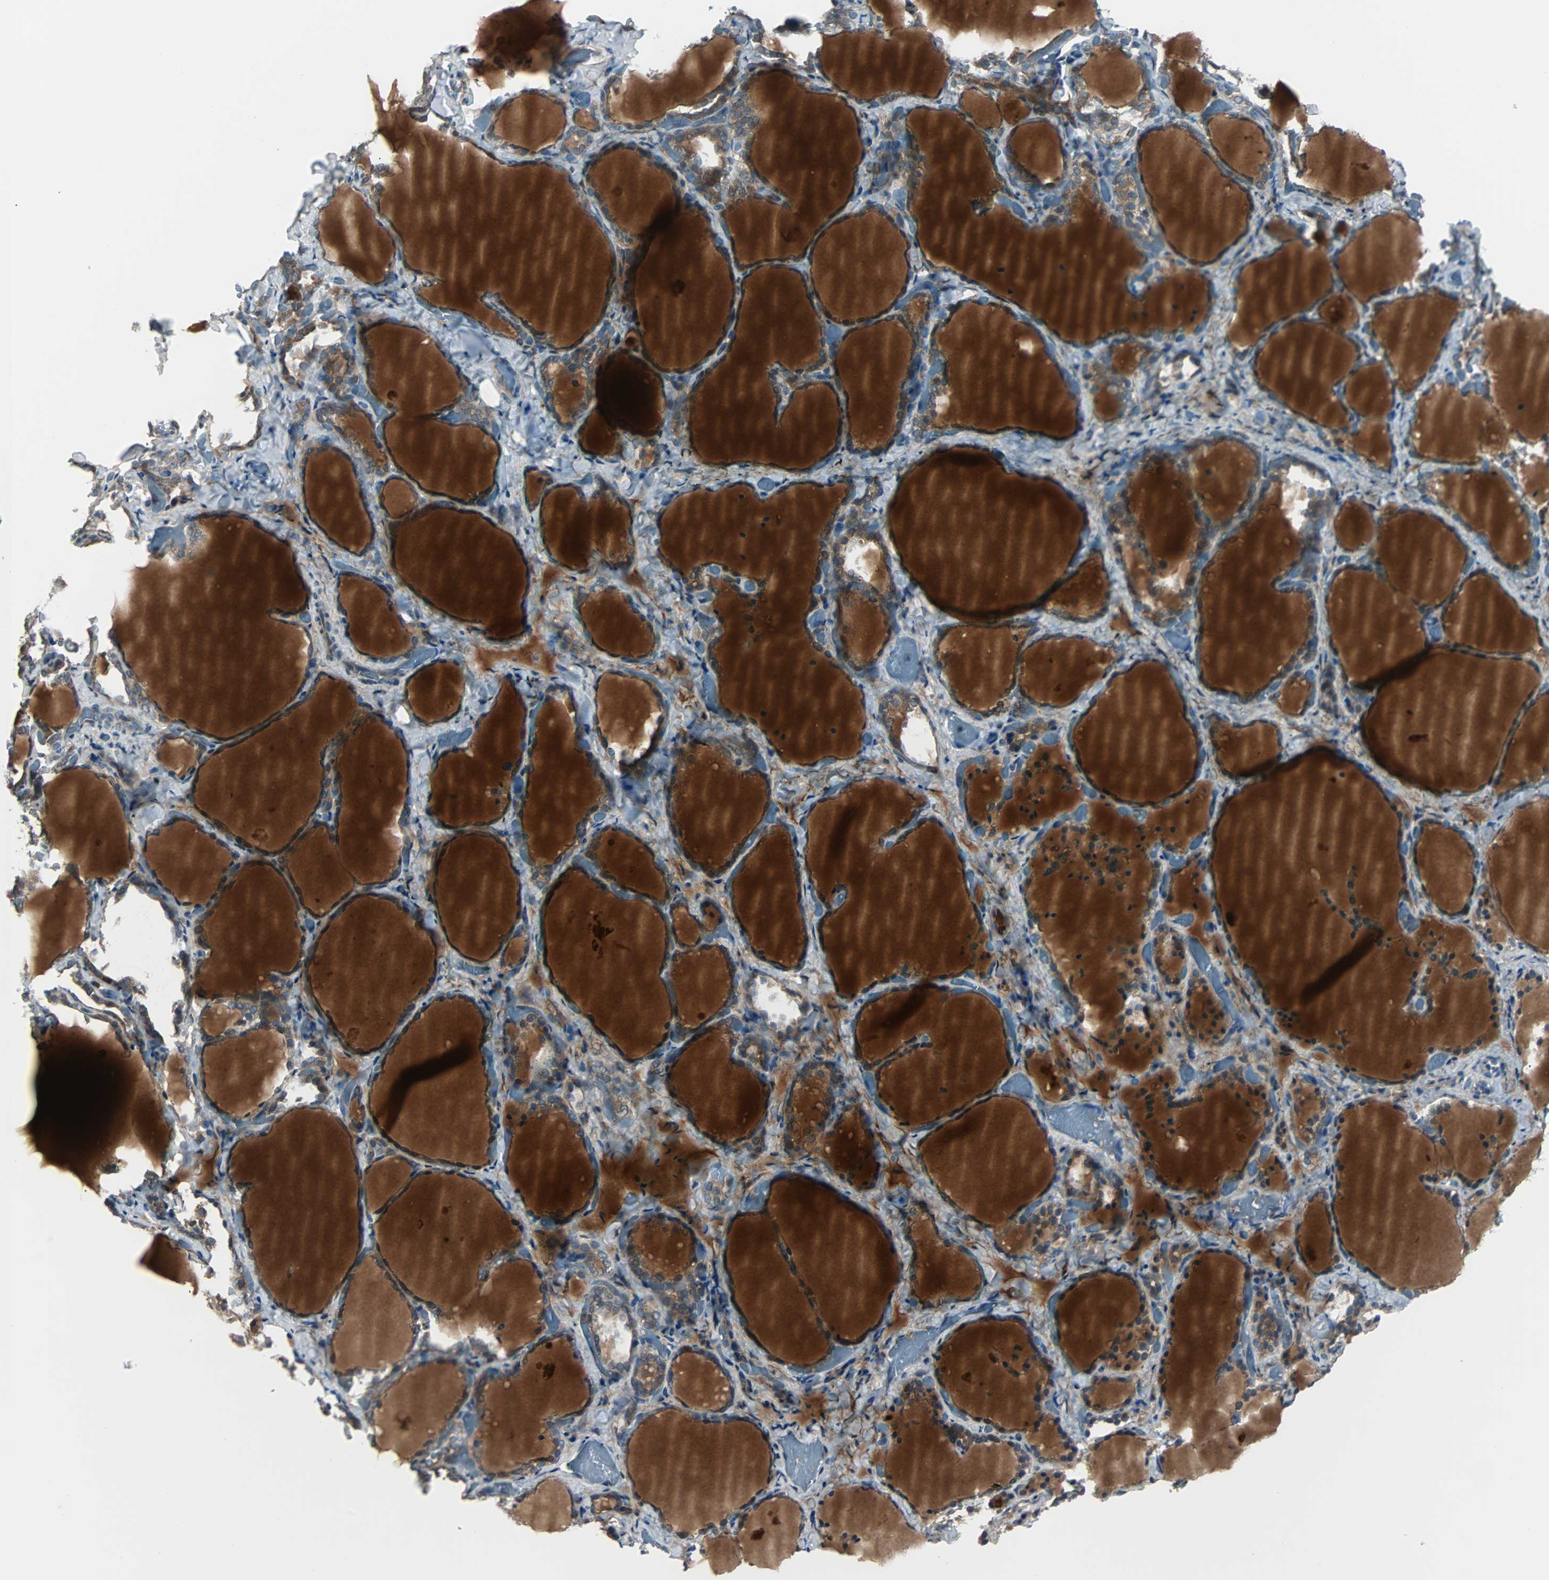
{"staining": {"intensity": "moderate", "quantity": ">75%", "location": "cytoplasmic/membranous"}, "tissue": "thyroid gland", "cell_type": "Glandular cells", "image_type": "normal", "snomed": [{"axis": "morphology", "description": "Normal tissue, NOS"}, {"axis": "morphology", "description": "Papillary adenocarcinoma, NOS"}, {"axis": "topography", "description": "Thyroid gland"}], "caption": "Moderate cytoplasmic/membranous protein expression is identified in approximately >75% of glandular cells in thyroid gland.", "gene": "ARF1", "patient": {"sex": "female", "age": 30}}